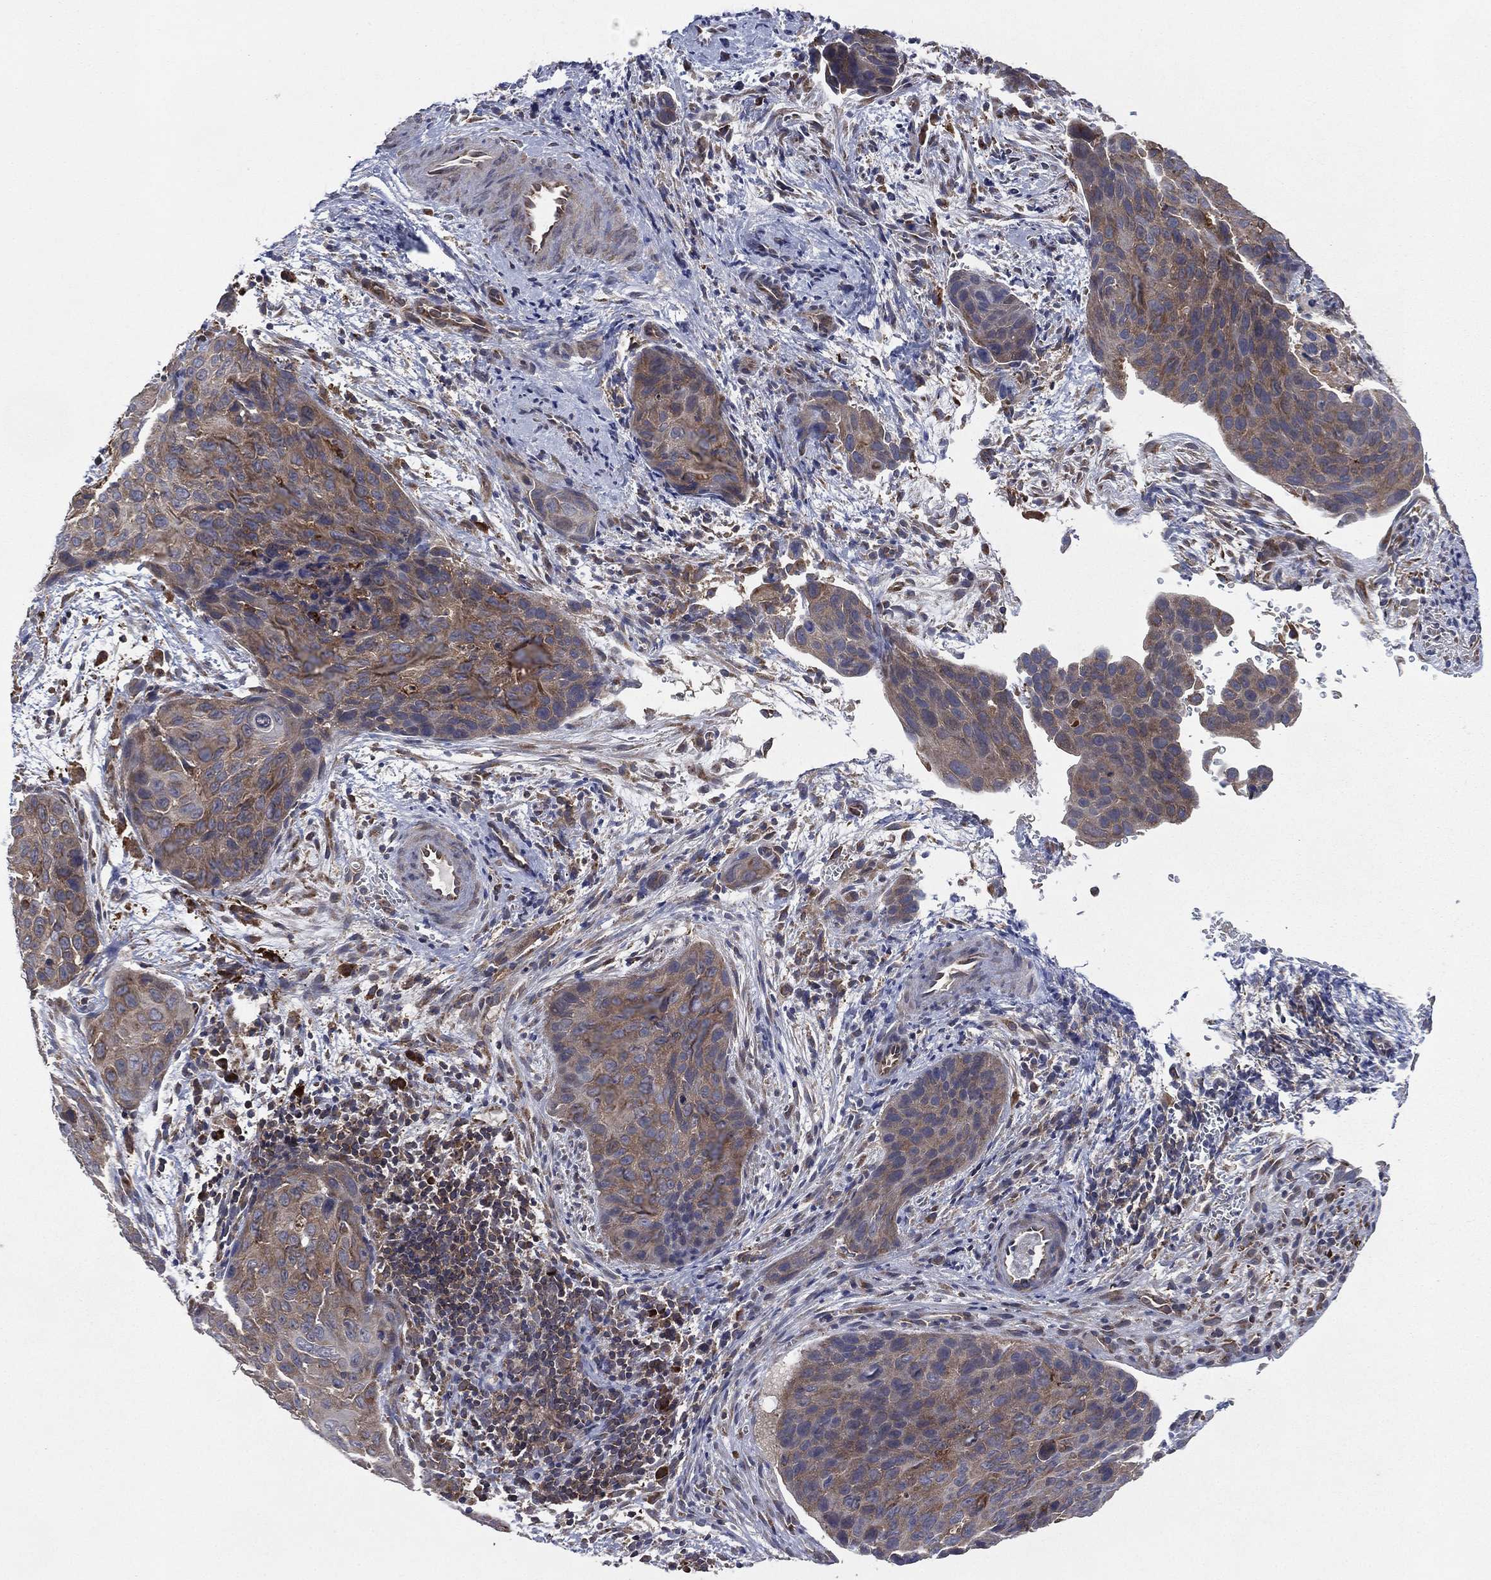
{"staining": {"intensity": "moderate", "quantity": "25%-75%", "location": "cytoplasmic/membranous"}, "tissue": "cervical cancer", "cell_type": "Tumor cells", "image_type": "cancer", "snomed": [{"axis": "morphology", "description": "Squamous cell carcinoma, NOS"}, {"axis": "topography", "description": "Cervix"}], "caption": "Tumor cells display medium levels of moderate cytoplasmic/membranous expression in about 25%-75% of cells in human cervical cancer (squamous cell carcinoma).", "gene": "C2orf76", "patient": {"sex": "female", "age": 35}}